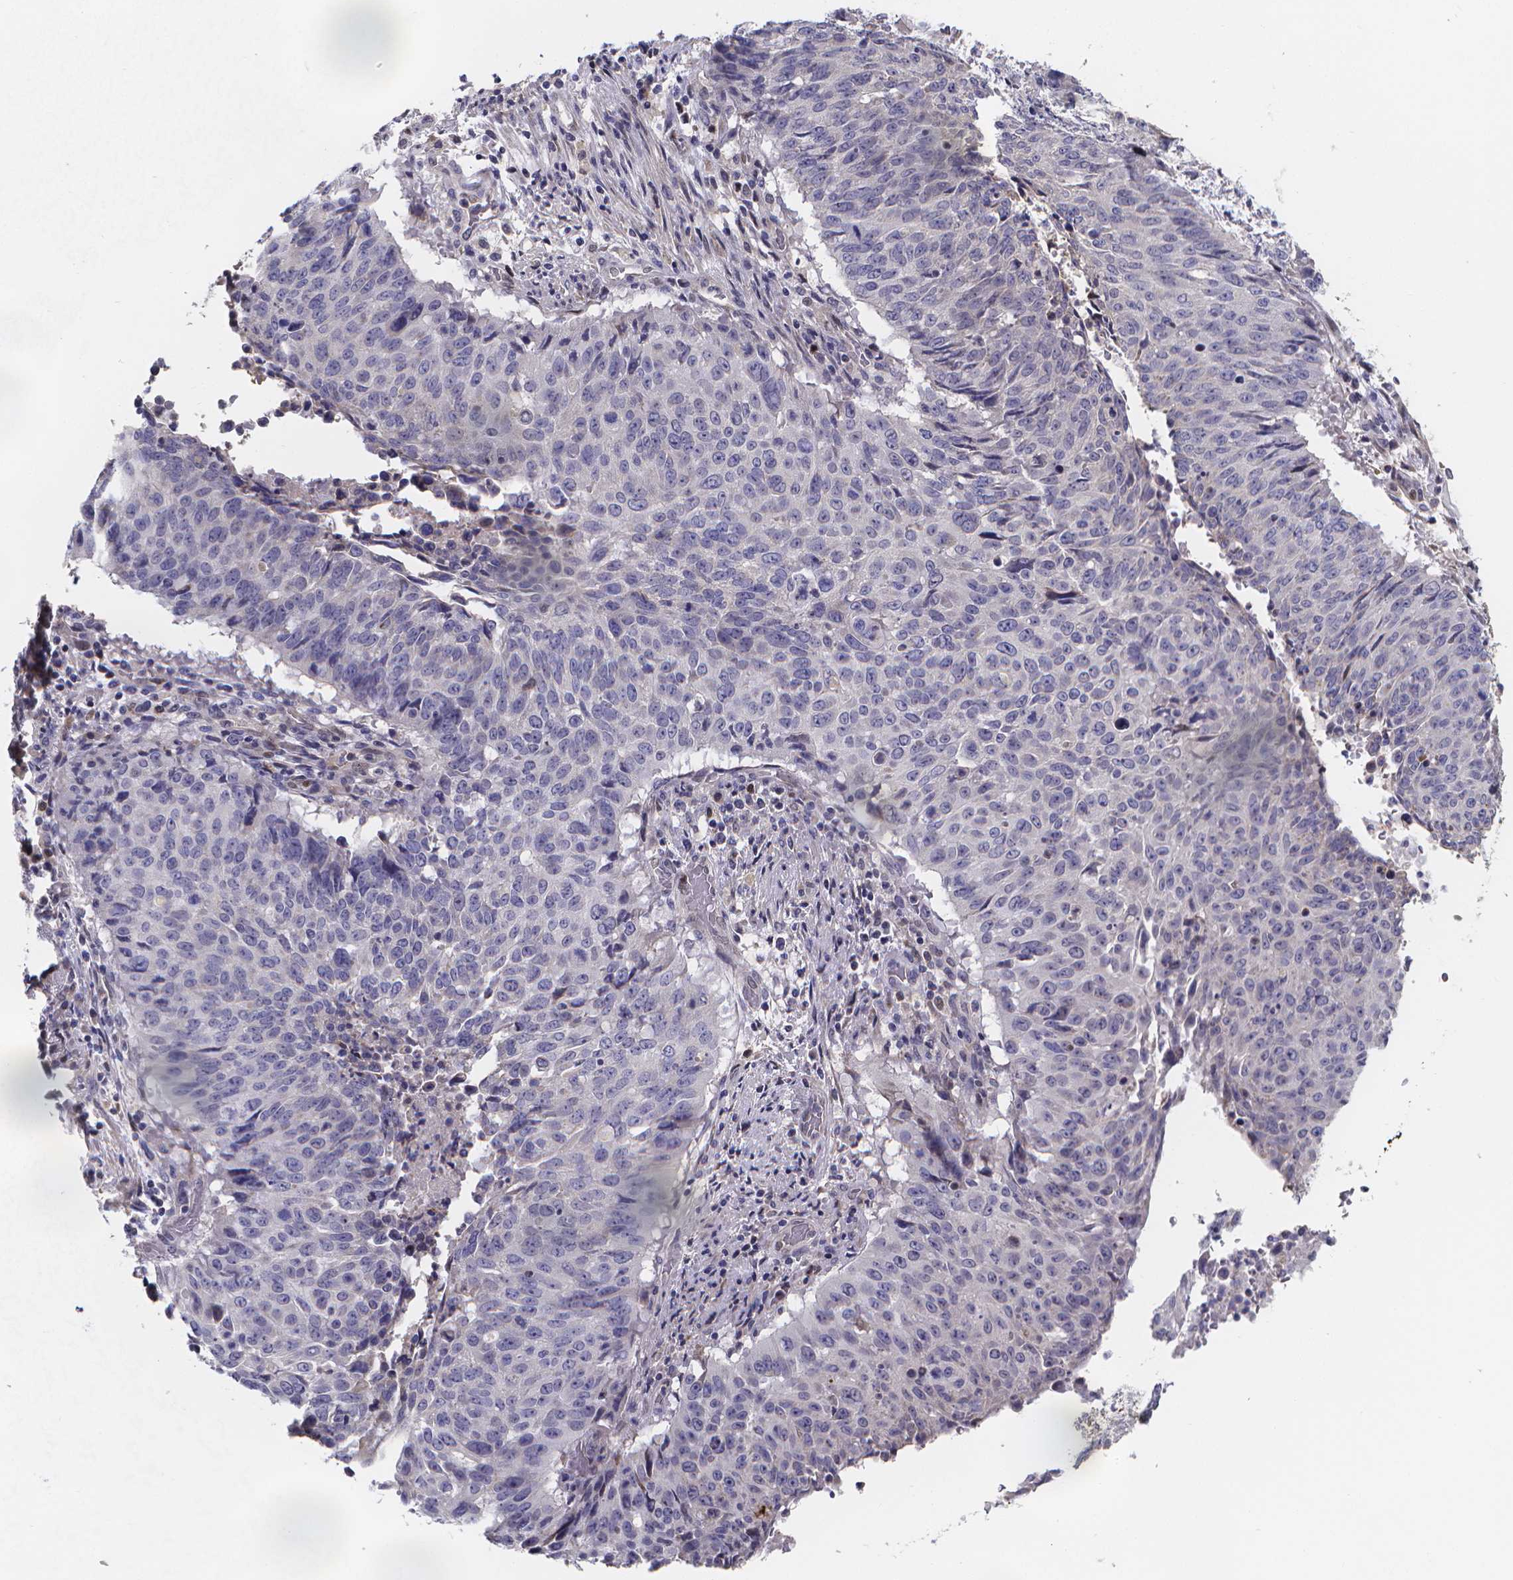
{"staining": {"intensity": "negative", "quantity": "none", "location": "none"}, "tissue": "lung cancer", "cell_type": "Tumor cells", "image_type": "cancer", "snomed": [{"axis": "morphology", "description": "Normal tissue, NOS"}, {"axis": "morphology", "description": "Squamous cell carcinoma, NOS"}, {"axis": "topography", "description": "Bronchus"}, {"axis": "topography", "description": "Lung"}], "caption": "A photomicrograph of lung squamous cell carcinoma stained for a protein displays no brown staining in tumor cells. (Brightfield microscopy of DAB (3,3'-diaminobenzidine) immunohistochemistry at high magnification).", "gene": "PAH", "patient": {"sex": "male", "age": 64}}